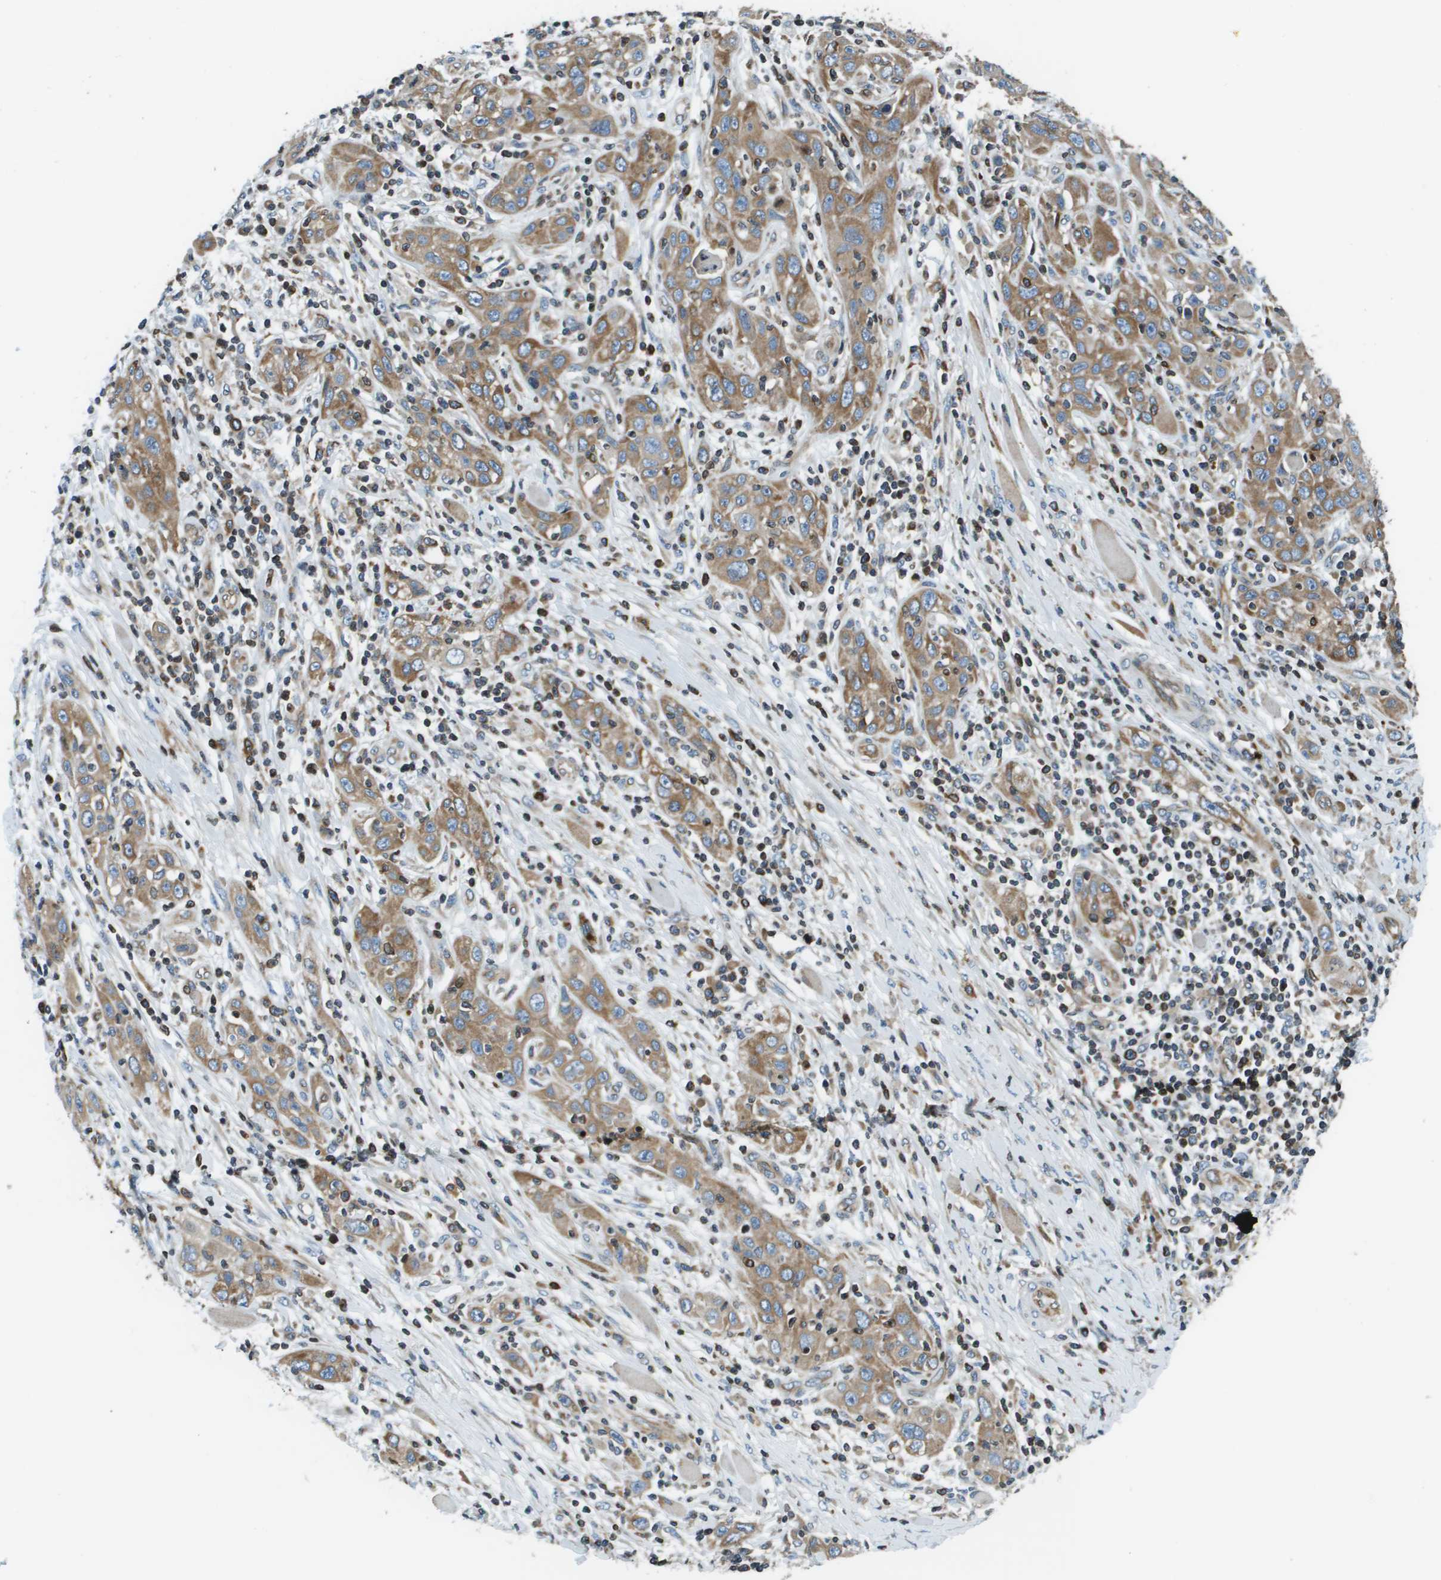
{"staining": {"intensity": "moderate", "quantity": ">75%", "location": "cytoplasmic/membranous"}, "tissue": "skin cancer", "cell_type": "Tumor cells", "image_type": "cancer", "snomed": [{"axis": "morphology", "description": "Squamous cell carcinoma, NOS"}, {"axis": "topography", "description": "Skin"}], "caption": "The micrograph displays staining of skin cancer, revealing moderate cytoplasmic/membranous protein positivity (brown color) within tumor cells.", "gene": "ESYT1", "patient": {"sex": "female", "age": 88}}